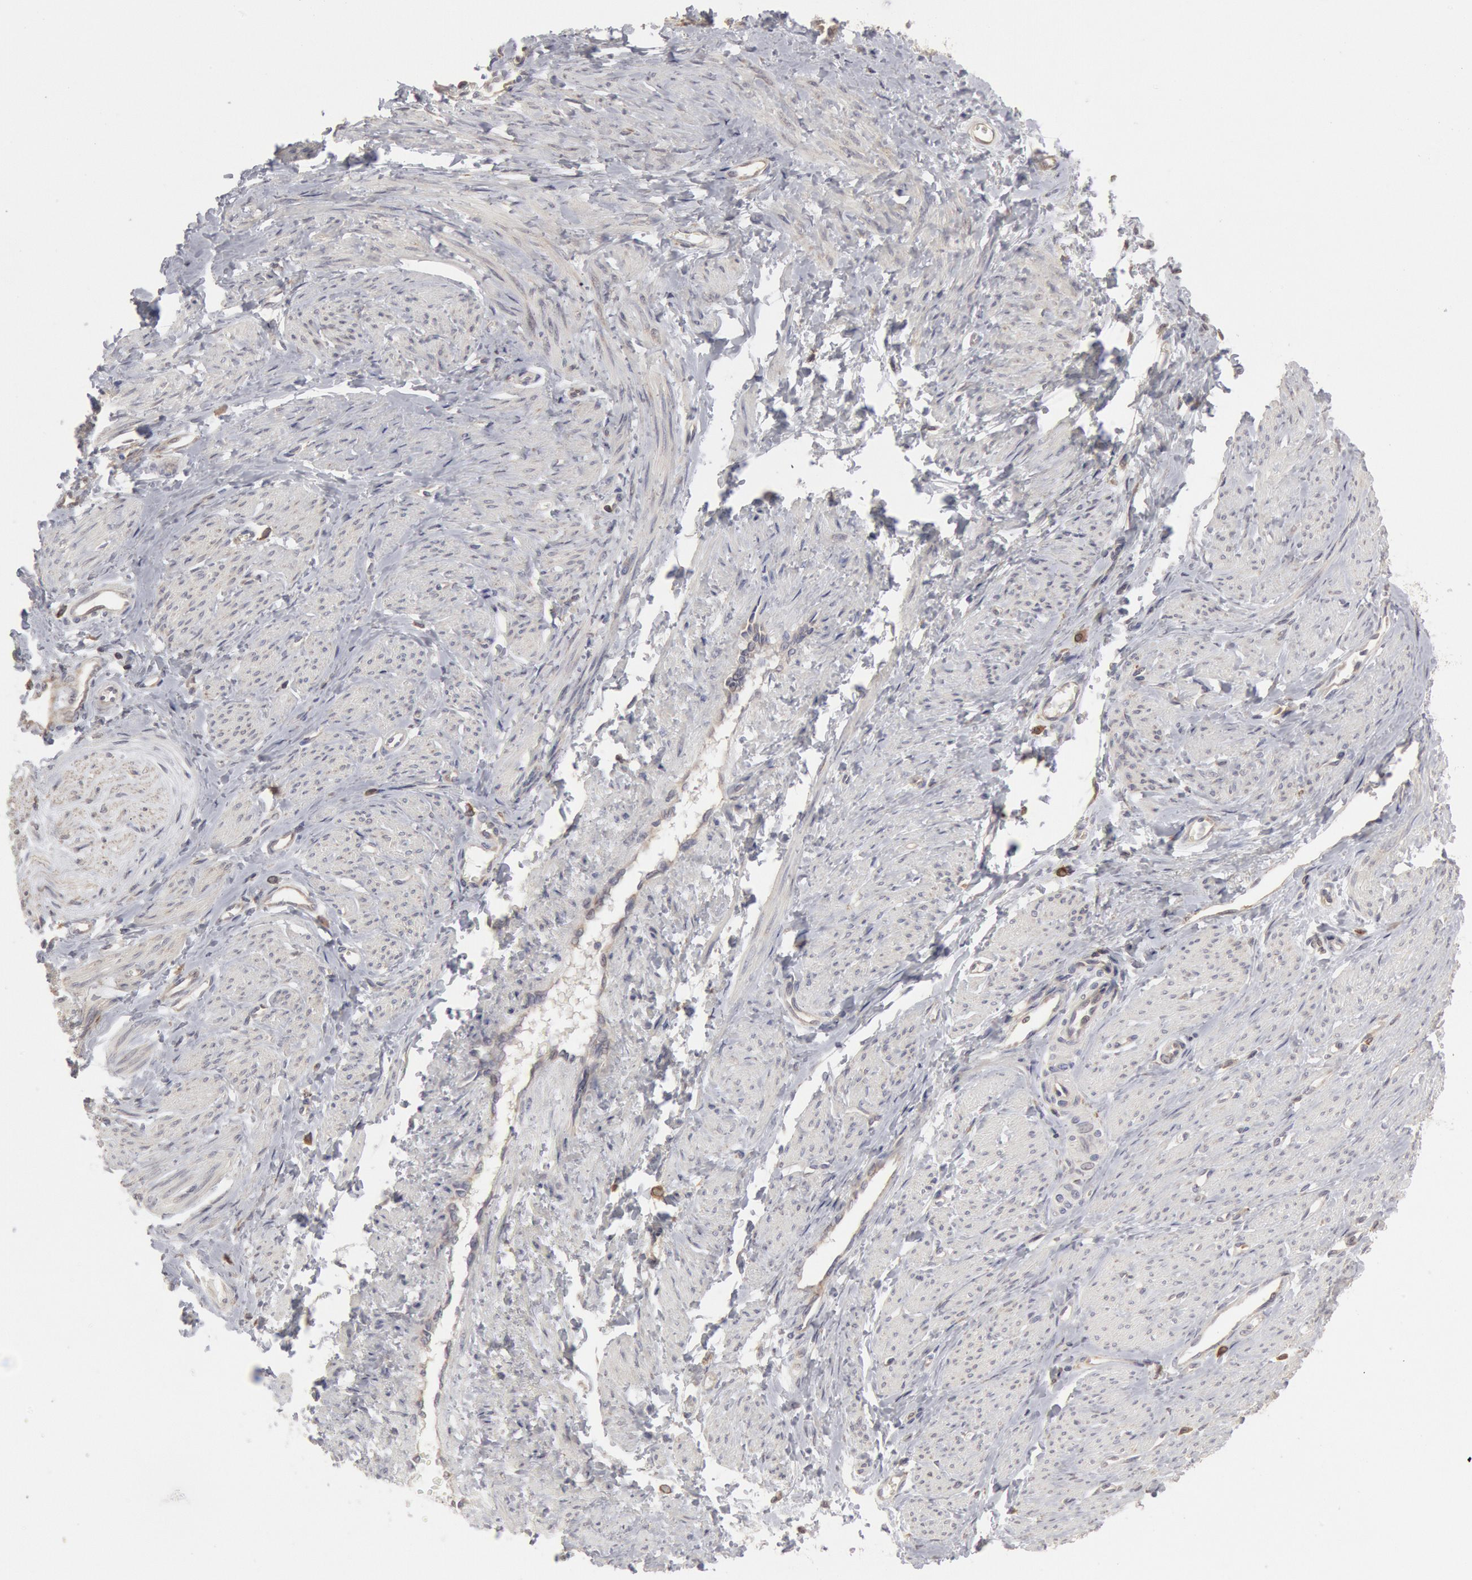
{"staining": {"intensity": "negative", "quantity": "none", "location": "none"}, "tissue": "smooth muscle", "cell_type": "Smooth muscle cells", "image_type": "normal", "snomed": [{"axis": "morphology", "description": "Normal tissue, NOS"}, {"axis": "topography", "description": "Smooth muscle"}, {"axis": "topography", "description": "Uterus"}], "caption": "Smooth muscle was stained to show a protein in brown. There is no significant expression in smooth muscle cells. (DAB (3,3'-diaminobenzidine) immunohistochemistry with hematoxylin counter stain).", "gene": "OSBPL8", "patient": {"sex": "female", "age": 39}}